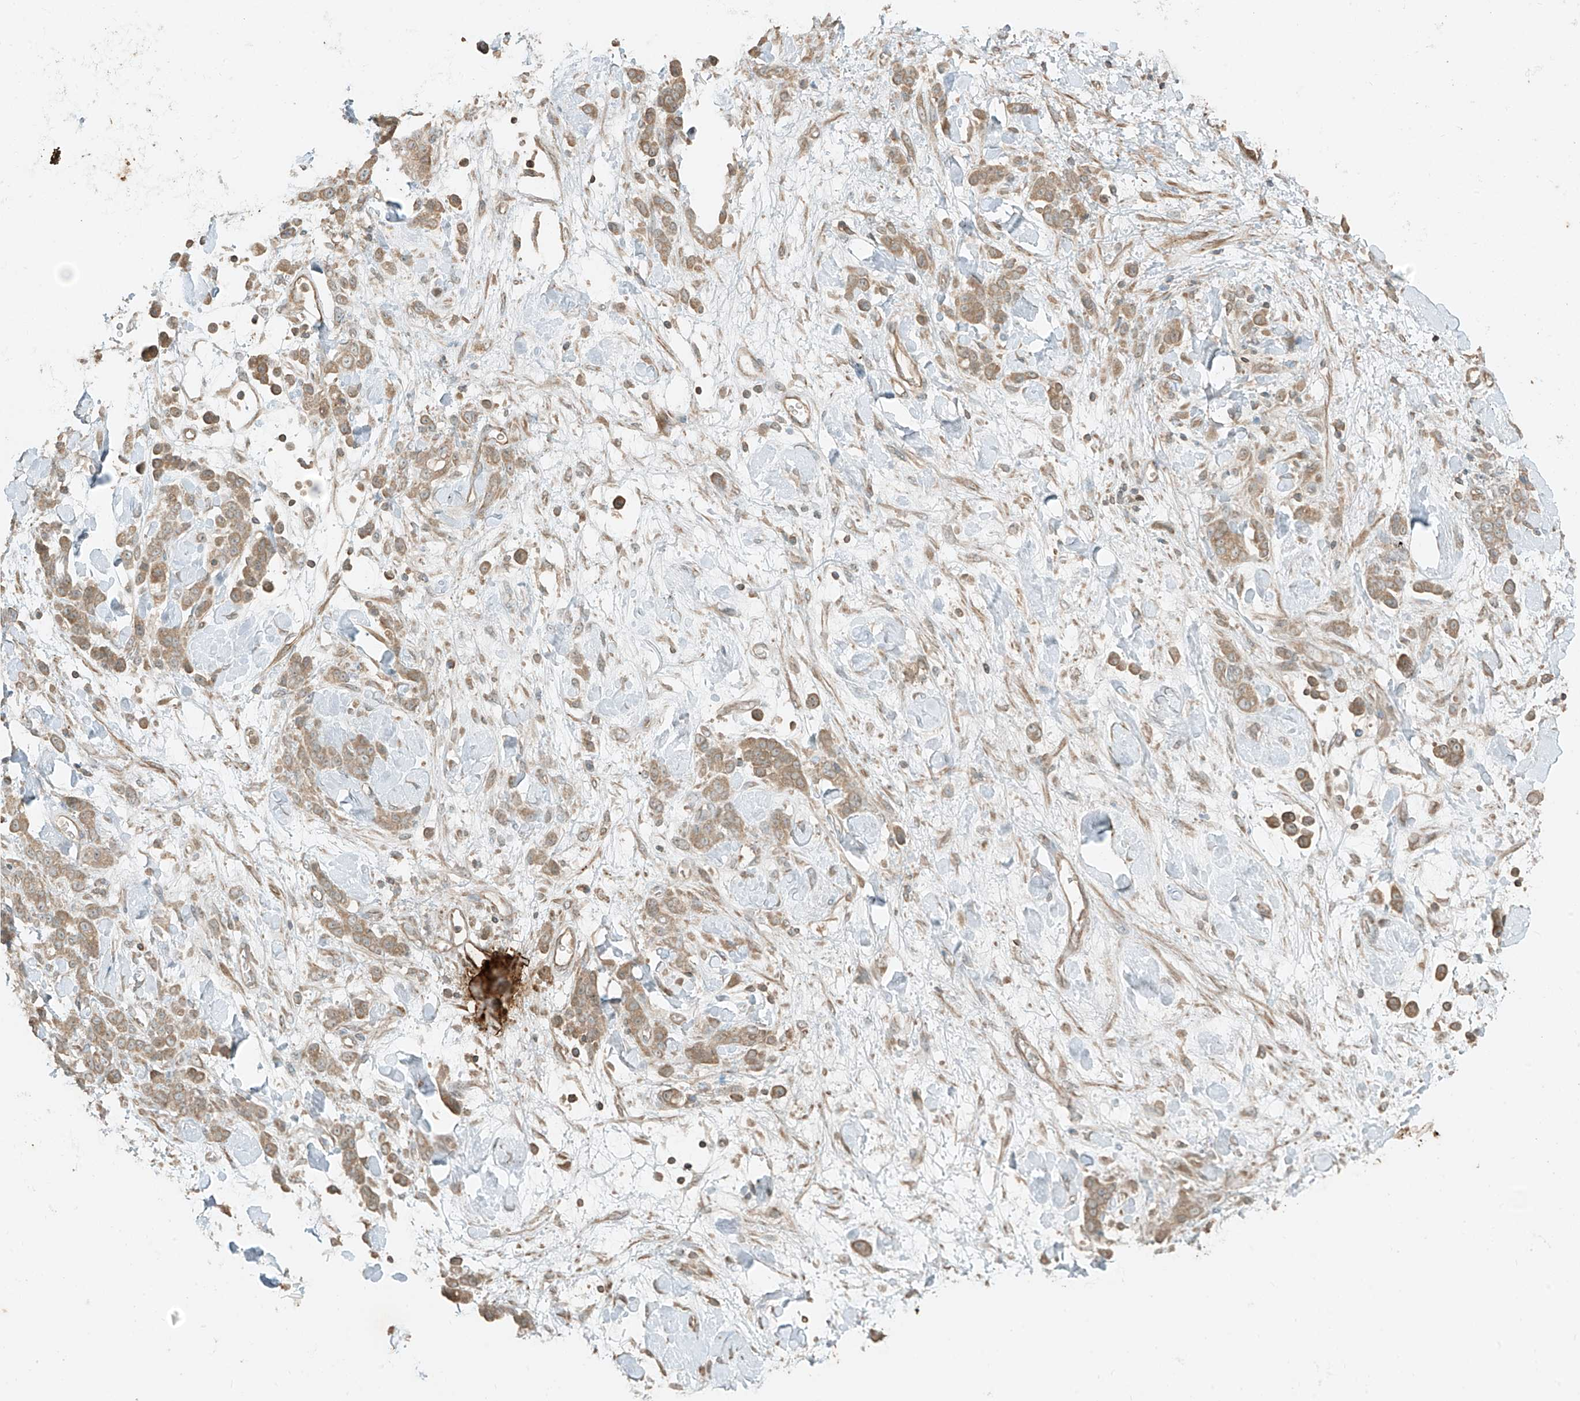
{"staining": {"intensity": "weak", "quantity": ">75%", "location": "cytoplasmic/membranous"}, "tissue": "stomach cancer", "cell_type": "Tumor cells", "image_type": "cancer", "snomed": [{"axis": "morphology", "description": "Normal tissue, NOS"}, {"axis": "morphology", "description": "Adenocarcinoma, NOS"}, {"axis": "topography", "description": "Stomach"}], "caption": "Protein staining of stomach adenocarcinoma tissue exhibits weak cytoplasmic/membranous expression in about >75% of tumor cells.", "gene": "ANKZF1", "patient": {"sex": "male", "age": 82}}